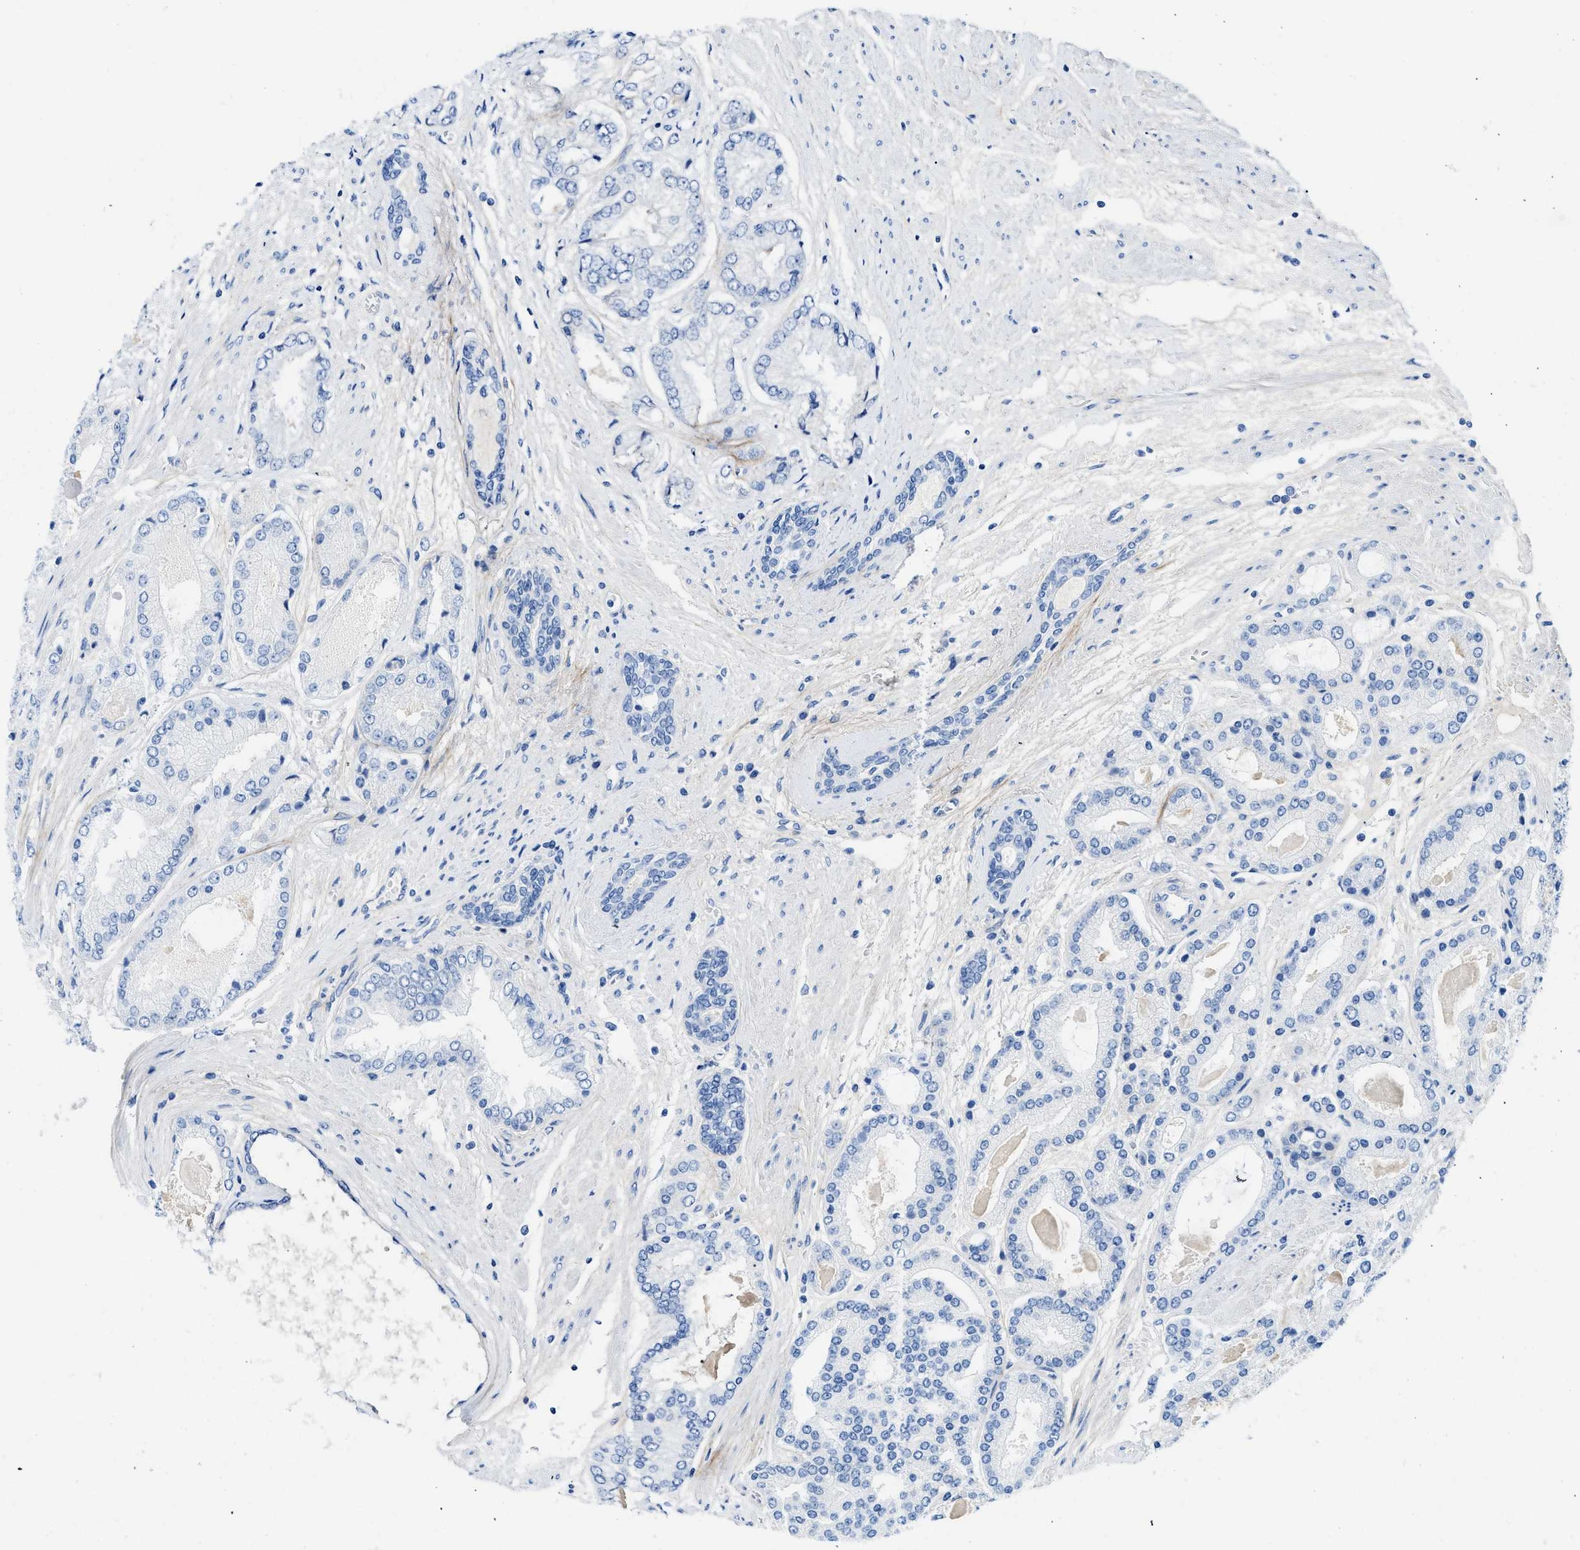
{"staining": {"intensity": "negative", "quantity": "none", "location": "none"}, "tissue": "prostate cancer", "cell_type": "Tumor cells", "image_type": "cancer", "snomed": [{"axis": "morphology", "description": "Adenocarcinoma, High grade"}, {"axis": "topography", "description": "Prostate"}], "caption": "High power microscopy photomicrograph of an immunohistochemistry micrograph of prostate cancer, revealing no significant expression in tumor cells.", "gene": "COL3A1", "patient": {"sex": "male", "age": 59}}